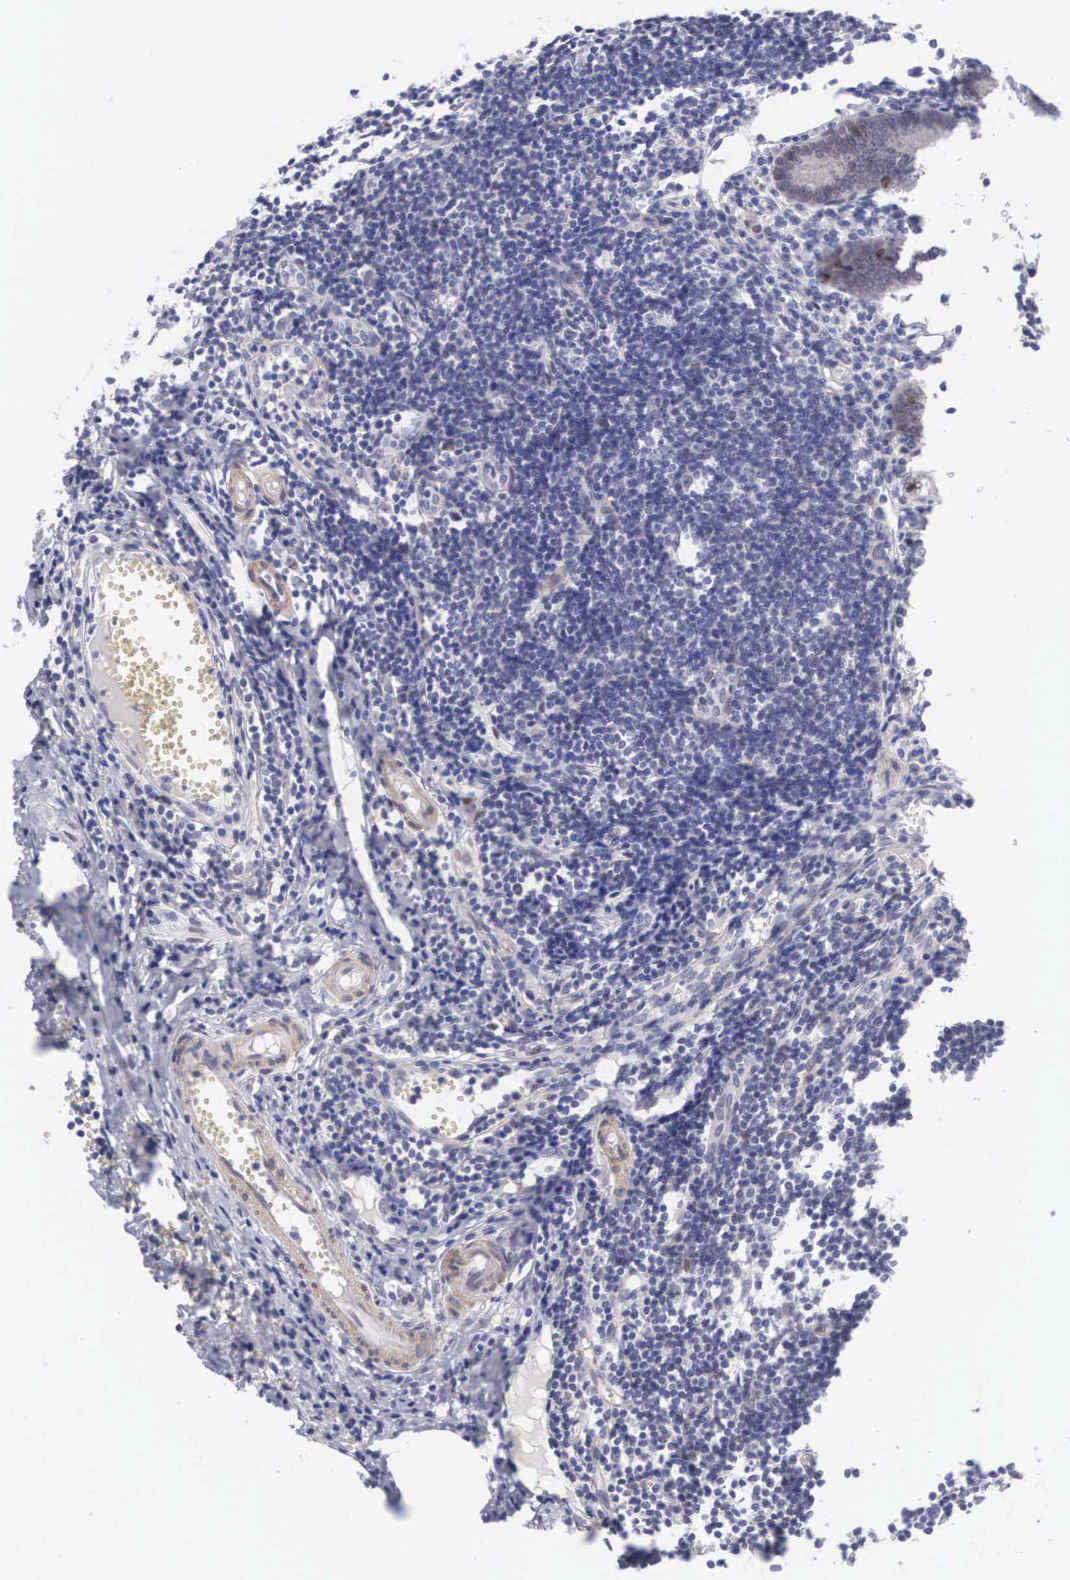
{"staining": {"intensity": "moderate", "quantity": "<25%", "location": "cytoplasmic/membranous,nuclear"}, "tissue": "appendix", "cell_type": "Glandular cells", "image_type": "normal", "snomed": [{"axis": "morphology", "description": "Normal tissue, NOS"}, {"axis": "topography", "description": "Appendix"}], "caption": "High-magnification brightfield microscopy of unremarkable appendix stained with DAB (3,3'-diaminobenzidine) (brown) and counterstained with hematoxylin (blue). glandular cells exhibit moderate cytoplasmic/membranous,nuclear staining is appreciated in about<25% of cells. (brown staining indicates protein expression, while blue staining denotes nuclei).", "gene": "SOX11", "patient": {"sex": "female", "age": 19}}